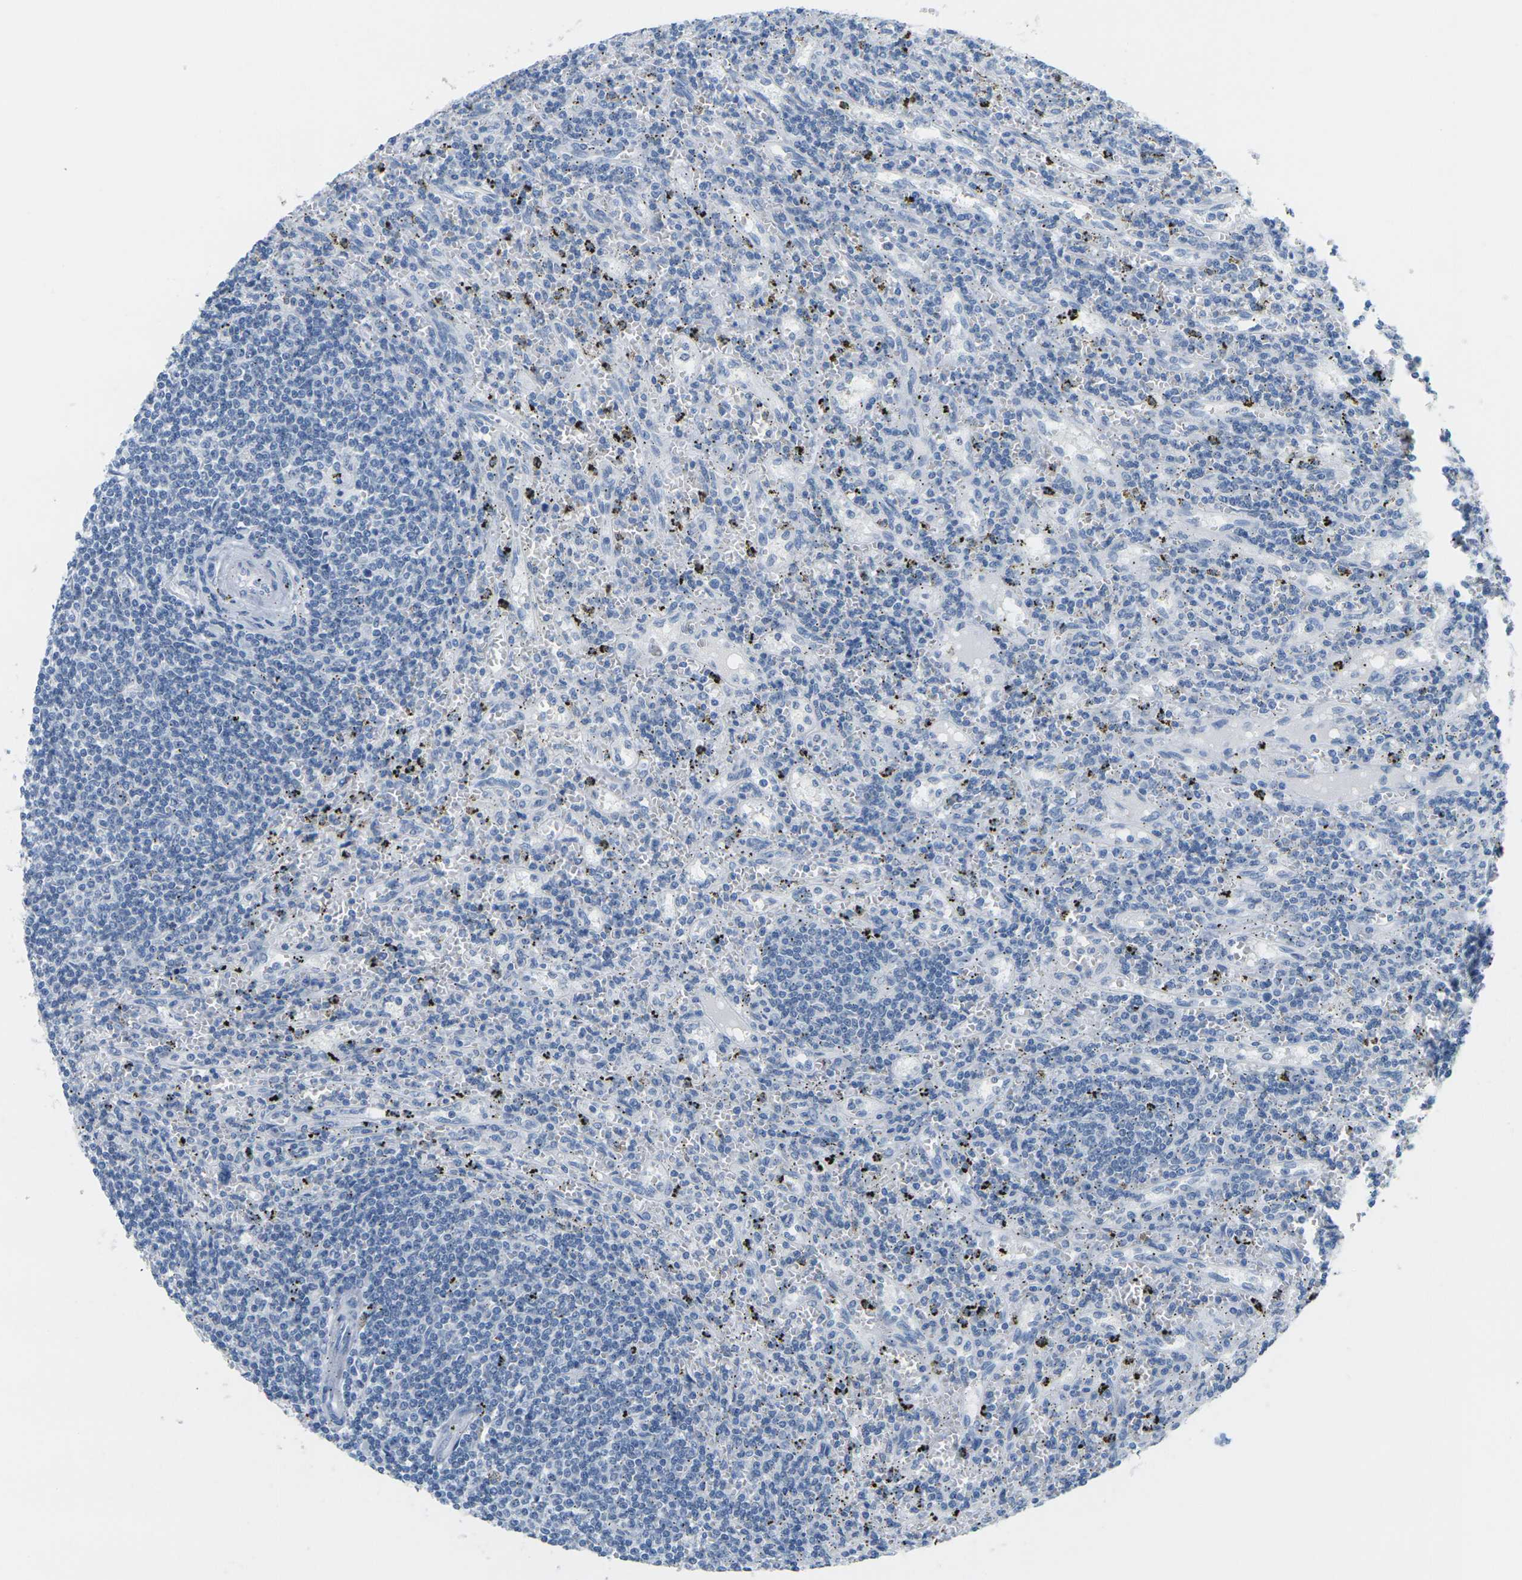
{"staining": {"intensity": "negative", "quantity": "none", "location": "none"}, "tissue": "lymphoma", "cell_type": "Tumor cells", "image_type": "cancer", "snomed": [{"axis": "morphology", "description": "Malignant lymphoma, non-Hodgkin's type, Low grade"}, {"axis": "topography", "description": "Spleen"}], "caption": "Lymphoma was stained to show a protein in brown. There is no significant staining in tumor cells.", "gene": "CTAG1A", "patient": {"sex": "male", "age": 76}}